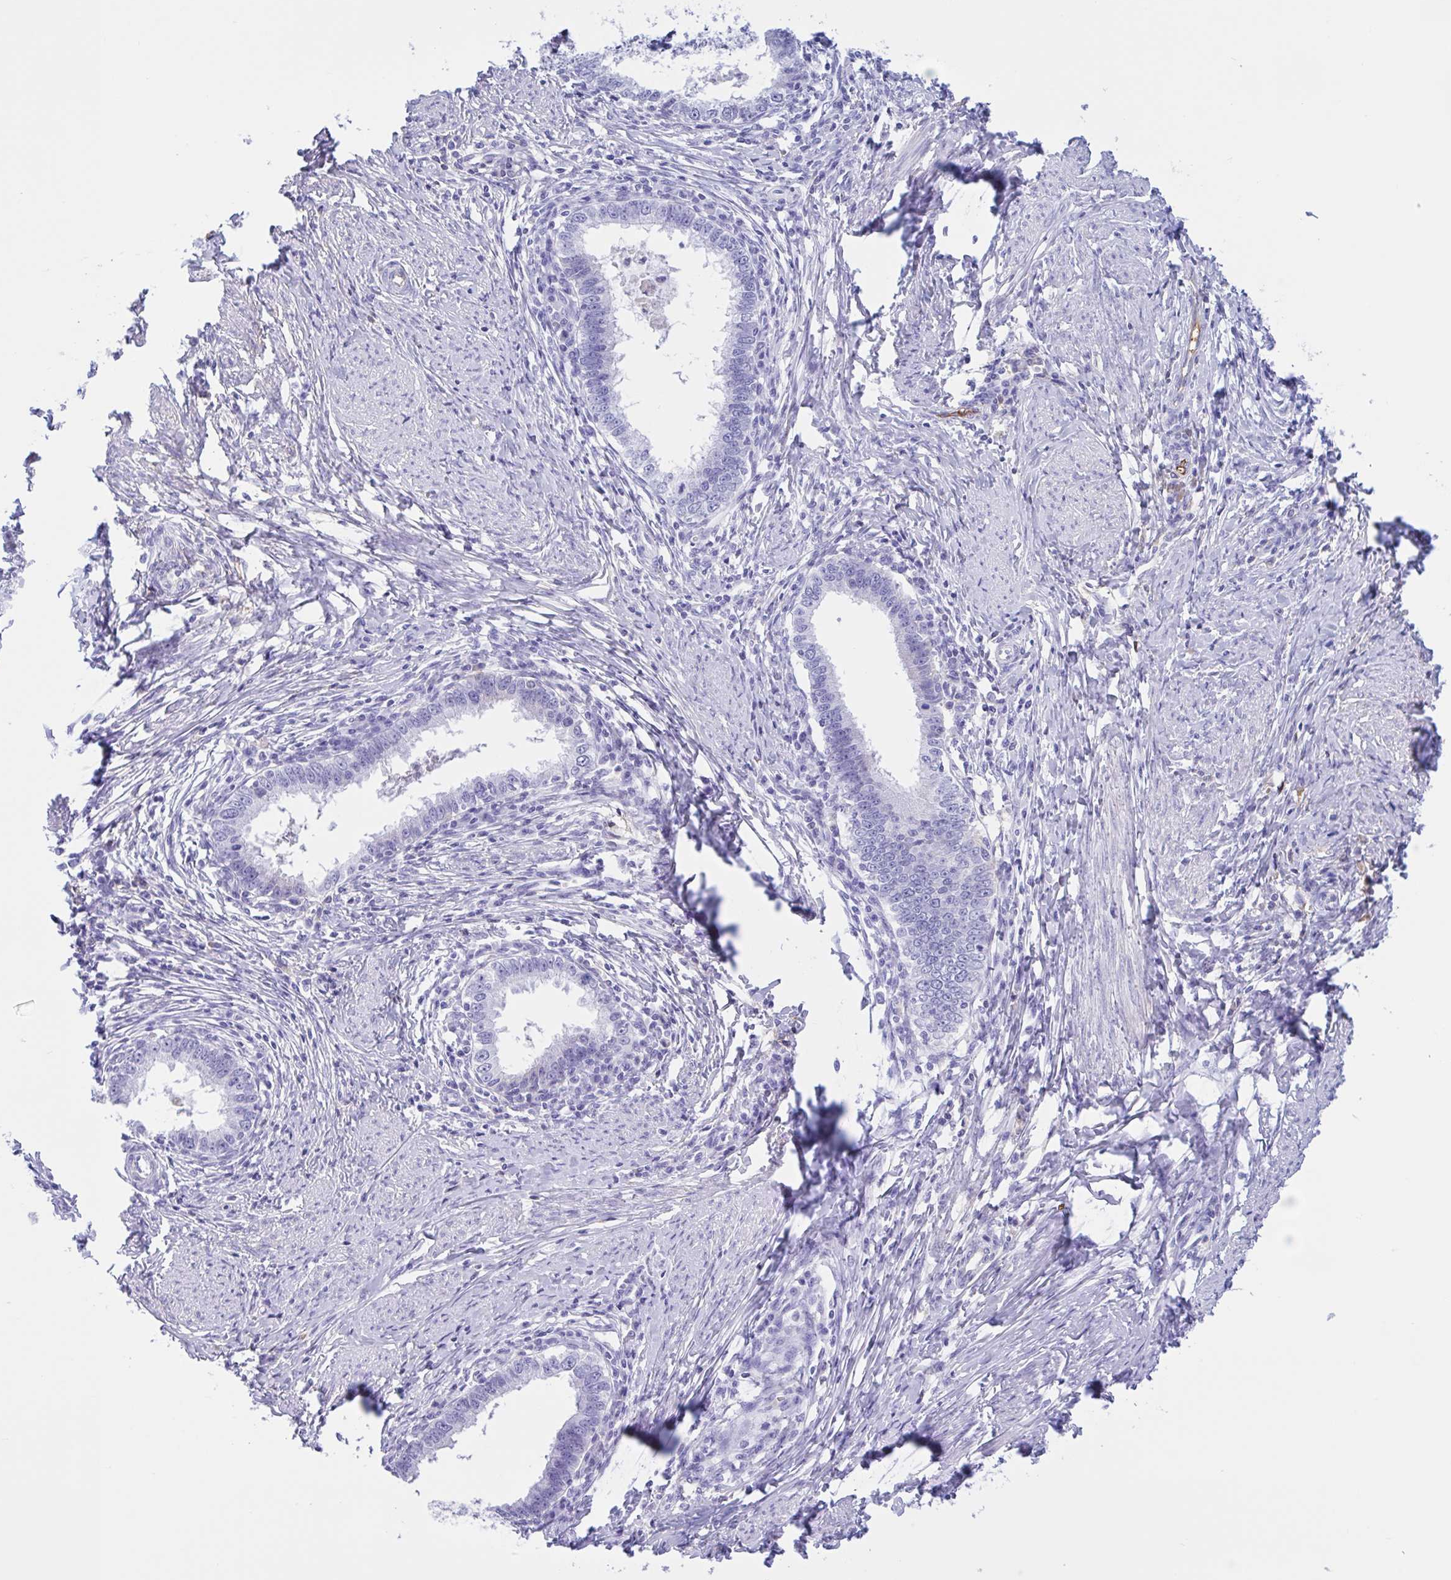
{"staining": {"intensity": "negative", "quantity": "none", "location": "none"}, "tissue": "cervical cancer", "cell_type": "Tumor cells", "image_type": "cancer", "snomed": [{"axis": "morphology", "description": "Adenocarcinoma, NOS"}, {"axis": "topography", "description": "Cervix"}], "caption": "Human cervical cancer stained for a protein using immunohistochemistry reveals no positivity in tumor cells.", "gene": "LARGE2", "patient": {"sex": "female", "age": 36}}